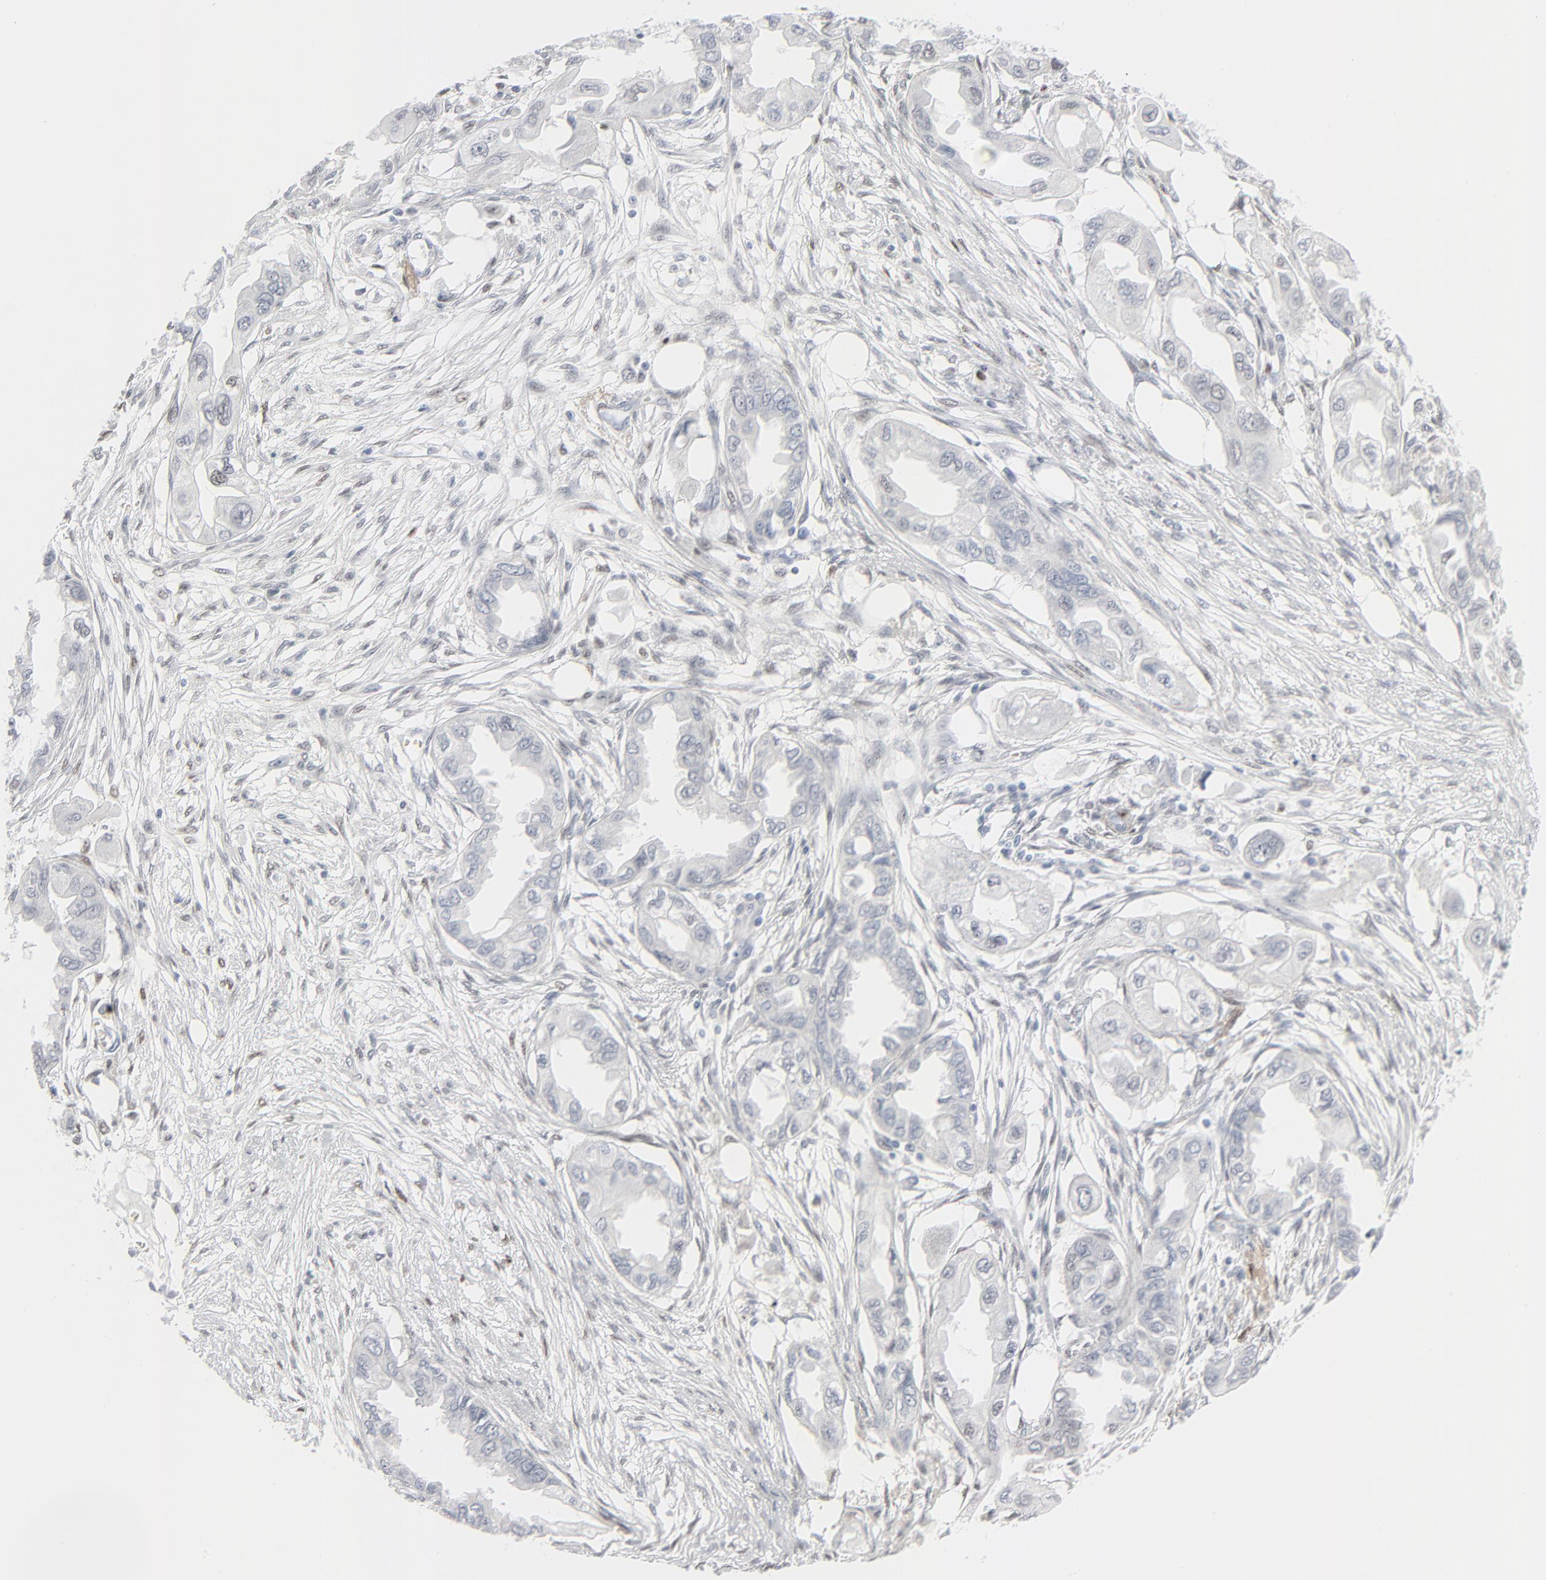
{"staining": {"intensity": "negative", "quantity": "none", "location": "none"}, "tissue": "endometrial cancer", "cell_type": "Tumor cells", "image_type": "cancer", "snomed": [{"axis": "morphology", "description": "Adenocarcinoma, NOS"}, {"axis": "topography", "description": "Endometrium"}], "caption": "There is no significant staining in tumor cells of endometrial adenocarcinoma.", "gene": "MITF", "patient": {"sex": "female", "age": 51}}